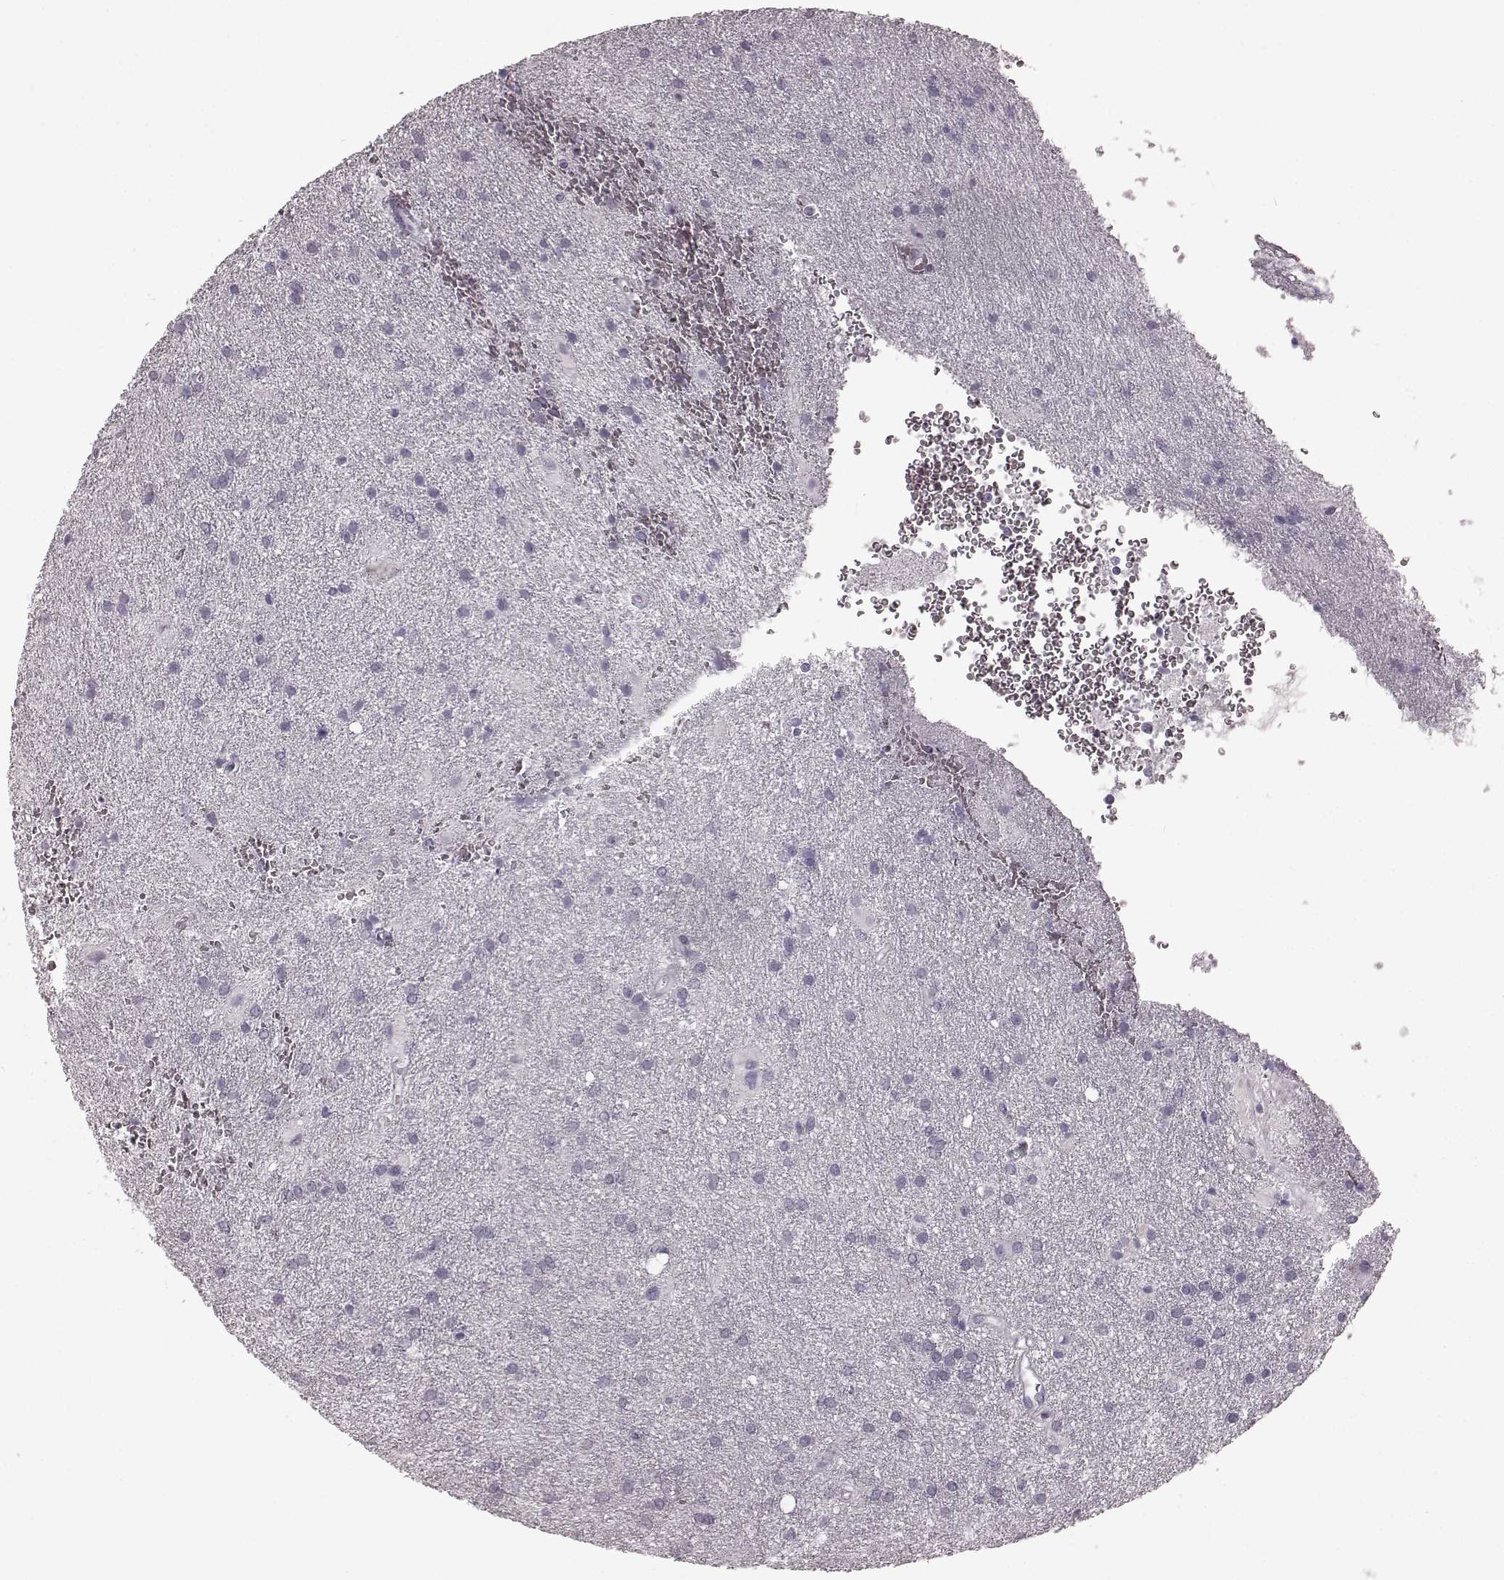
{"staining": {"intensity": "negative", "quantity": "none", "location": "none"}, "tissue": "glioma", "cell_type": "Tumor cells", "image_type": "cancer", "snomed": [{"axis": "morphology", "description": "Glioma, malignant, Low grade"}, {"axis": "topography", "description": "Brain"}], "caption": "IHC histopathology image of neoplastic tissue: human malignant glioma (low-grade) stained with DAB demonstrates no significant protein expression in tumor cells.", "gene": "CST7", "patient": {"sex": "male", "age": 58}}